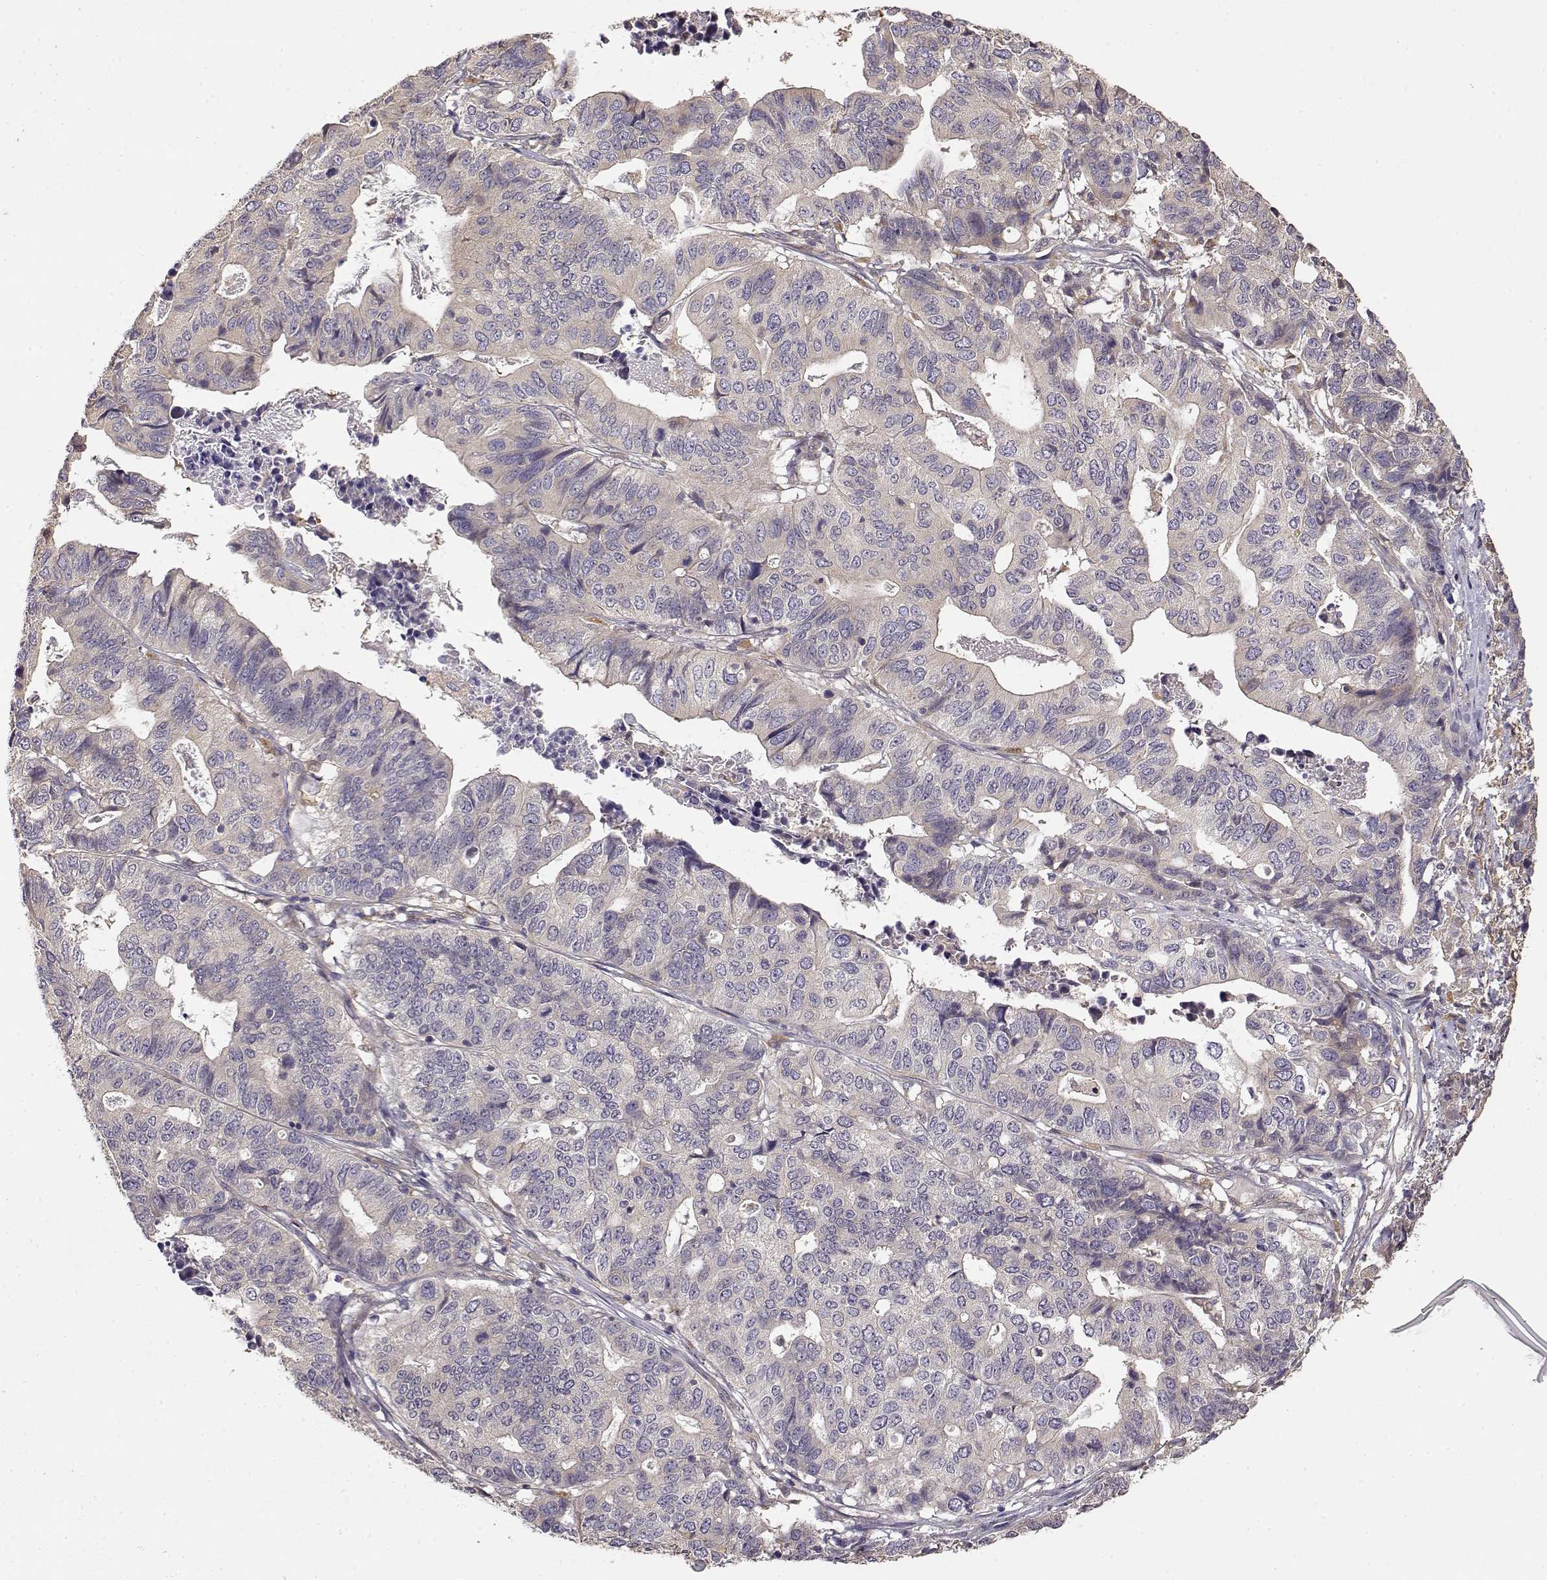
{"staining": {"intensity": "negative", "quantity": "none", "location": "none"}, "tissue": "stomach cancer", "cell_type": "Tumor cells", "image_type": "cancer", "snomed": [{"axis": "morphology", "description": "Adenocarcinoma, NOS"}, {"axis": "topography", "description": "Stomach, upper"}], "caption": "Histopathology image shows no protein expression in tumor cells of stomach cancer (adenocarcinoma) tissue.", "gene": "CRIM1", "patient": {"sex": "female", "age": 67}}